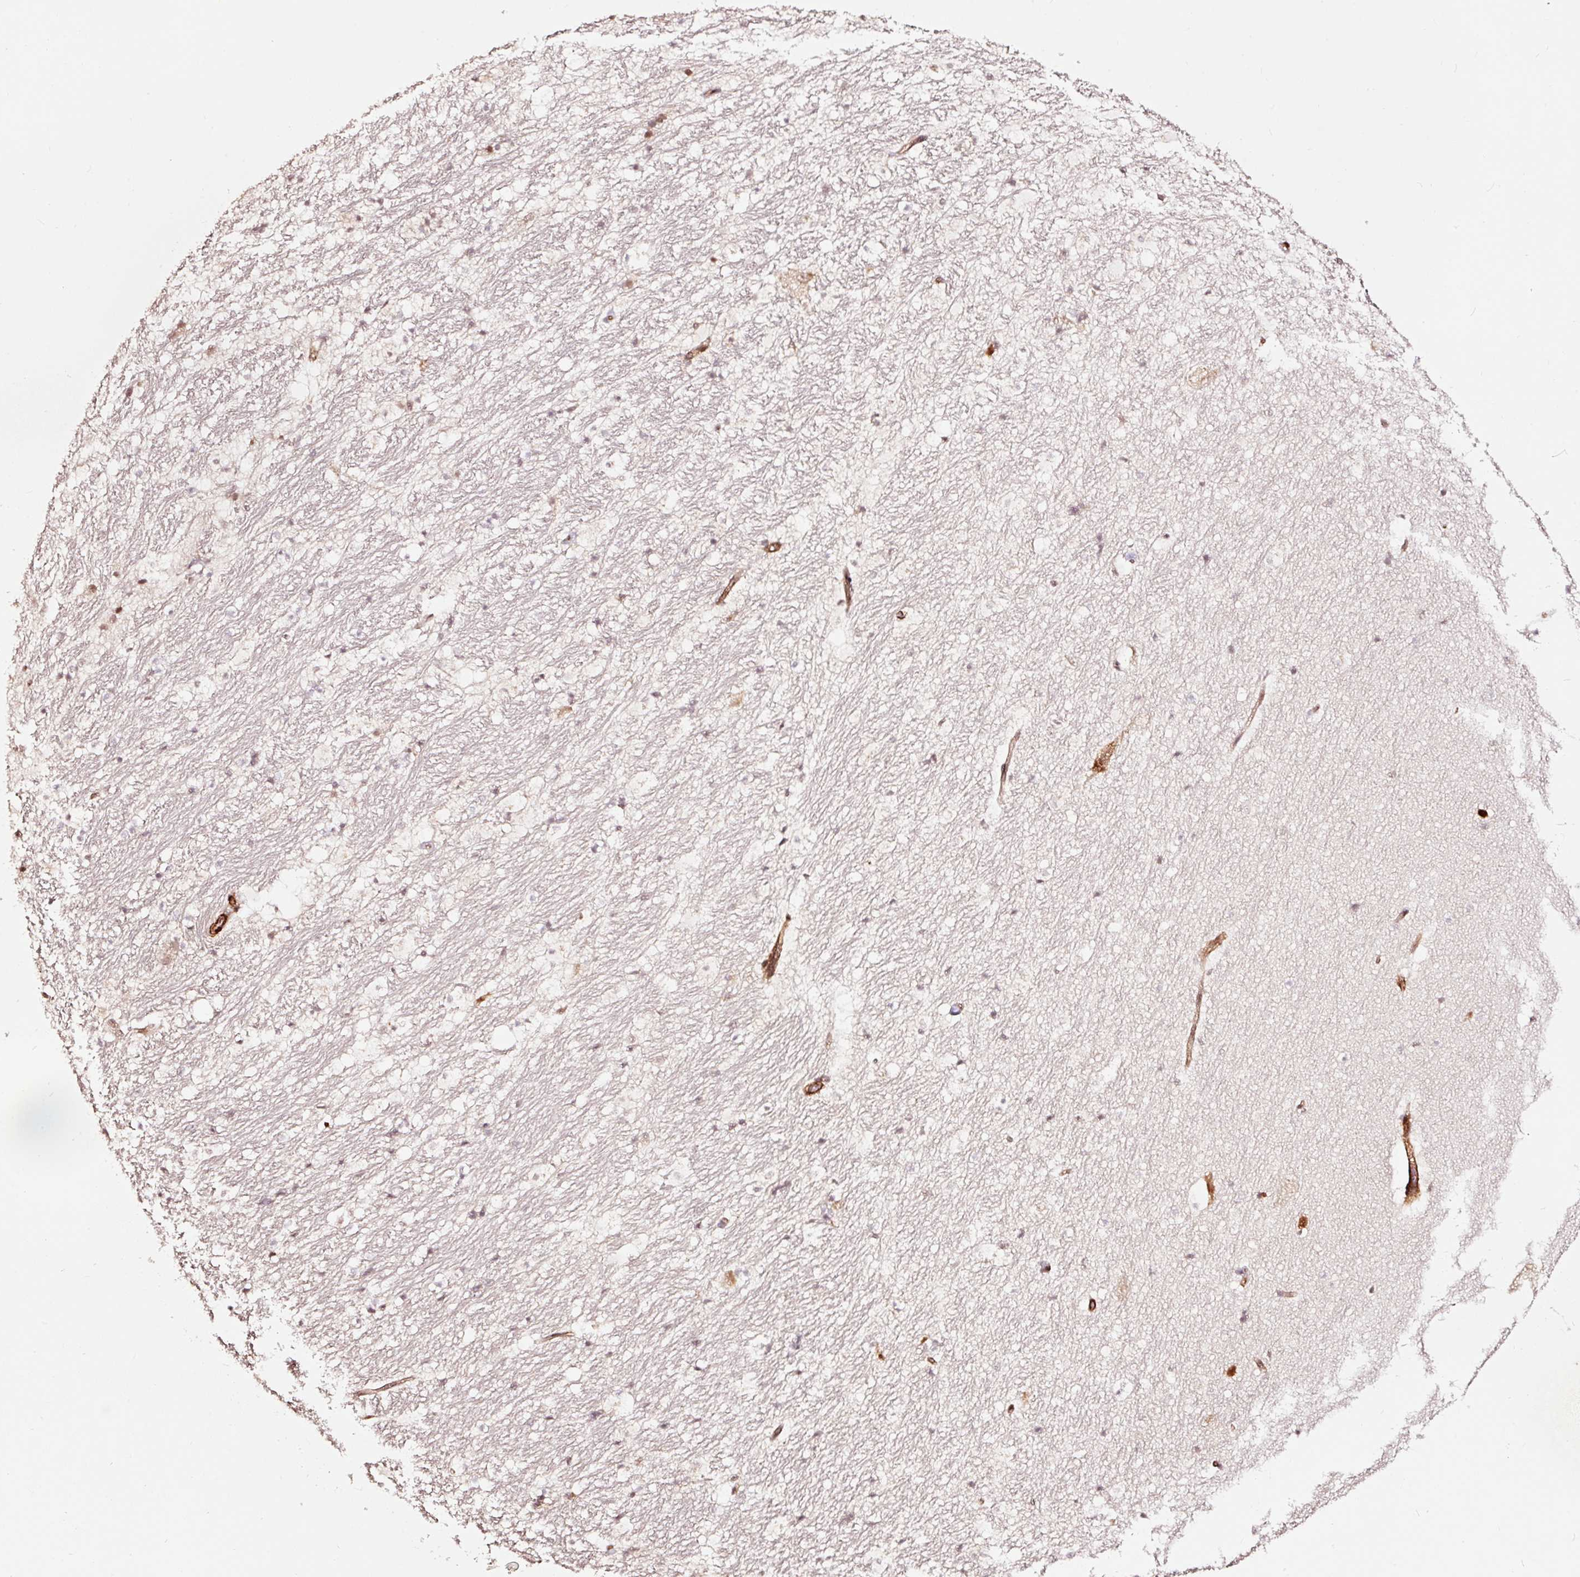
{"staining": {"intensity": "negative", "quantity": "none", "location": "none"}, "tissue": "hippocampus", "cell_type": "Glial cells", "image_type": "normal", "snomed": [{"axis": "morphology", "description": "Normal tissue, NOS"}, {"axis": "topography", "description": "Hippocampus"}], "caption": "This is an IHC image of normal hippocampus. There is no positivity in glial cells.", "gene": "TPM1", "patient": {"sex": "male", "age": 37}}